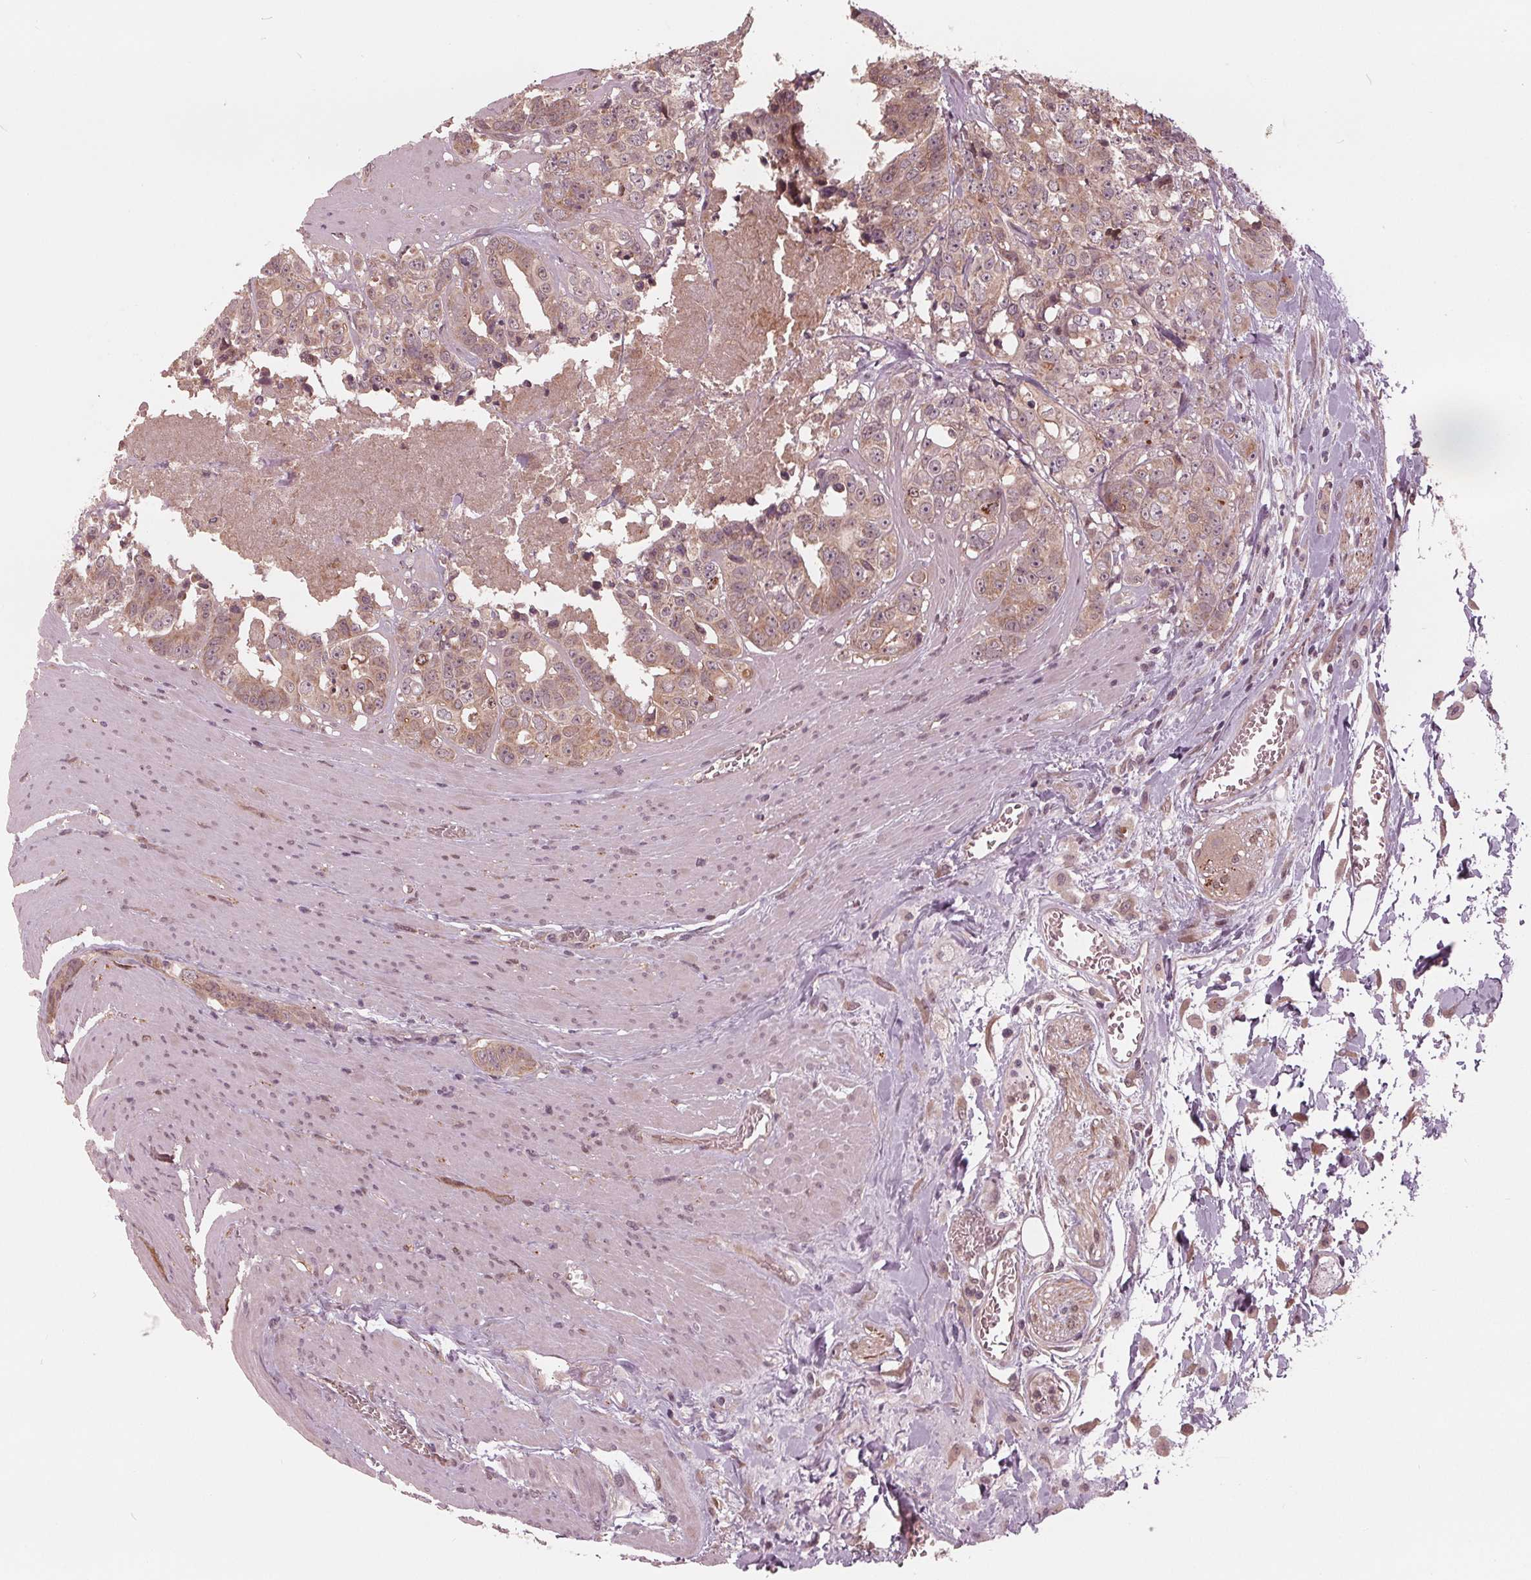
{"staining": {"intensity": "weak", "quantity": ">75%", "location": "cytoplasmic/membranous"}, "tissue": "colorectal cancer", "cell_type": "Tumor cells", "image_type": "cancer", "snomed": [{"axis": "morphology", "description": "Adenocarcinoma, NOS"}, {"axis": "topography", "description": "Rectum"}], "caption": "Tumor cells exhibit weak cytoplasmic/membranous staining in about >75% of cells in adenocarcinoma (colorectal).", "gene": "ZNF471", "patient": {"sex": "female", "age": 62}}